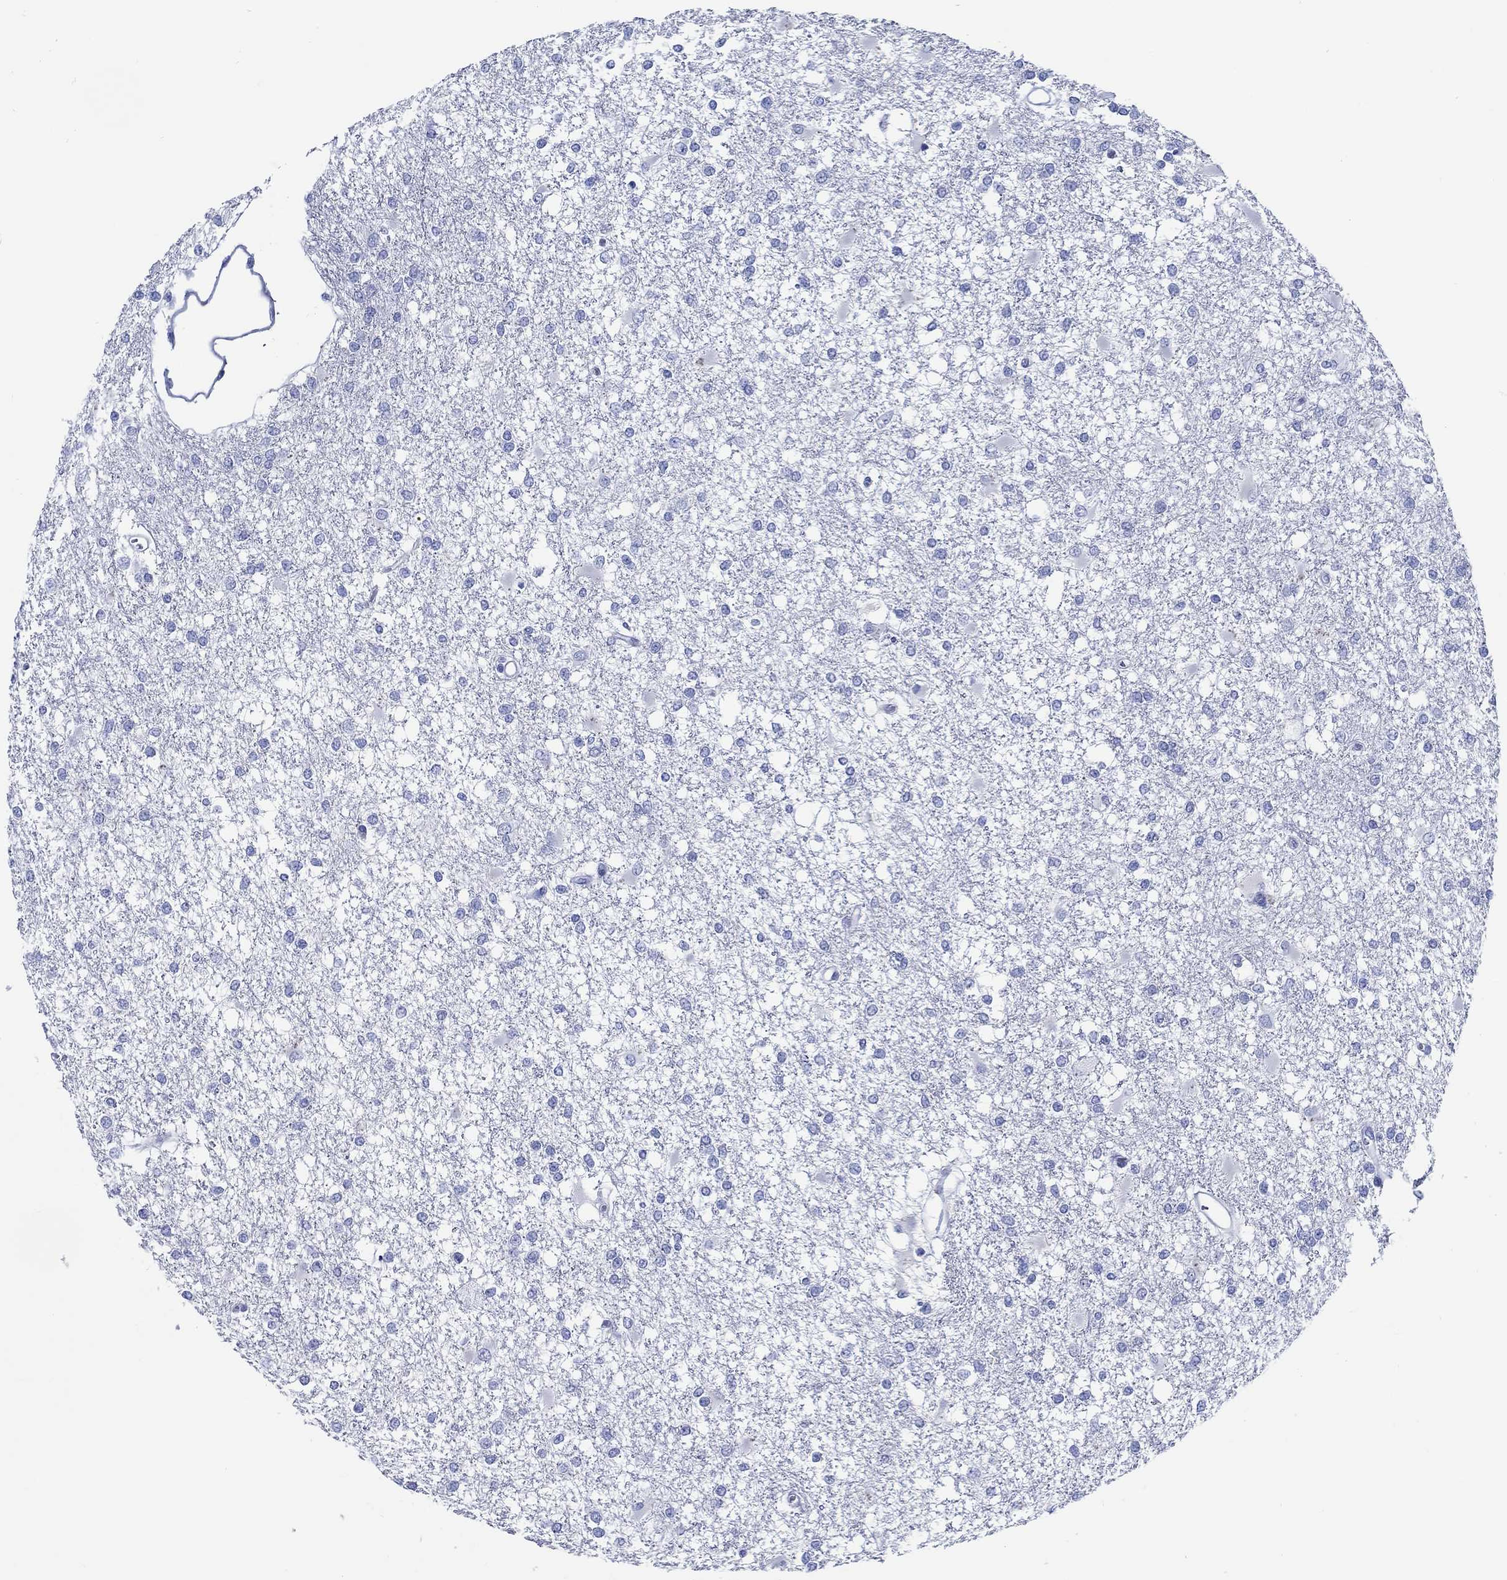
{"staining": {"intensity": "negative", "quantity": "none", "location": "none"}, "tissue": "glioma", "cell_type": "Tumor cells", "image_type": "cancer", "snomed": [{"axis": "morphology", "description": "Glioma, malignant, High grade"}, {"axis": "topography", "description": "Cerebral cortex"}], "caption": "Glioma stained for a protein using IHC displays no staining tumor cells.", "gene": "RD3L", "patient": {"sex": "male", "age": 79}}